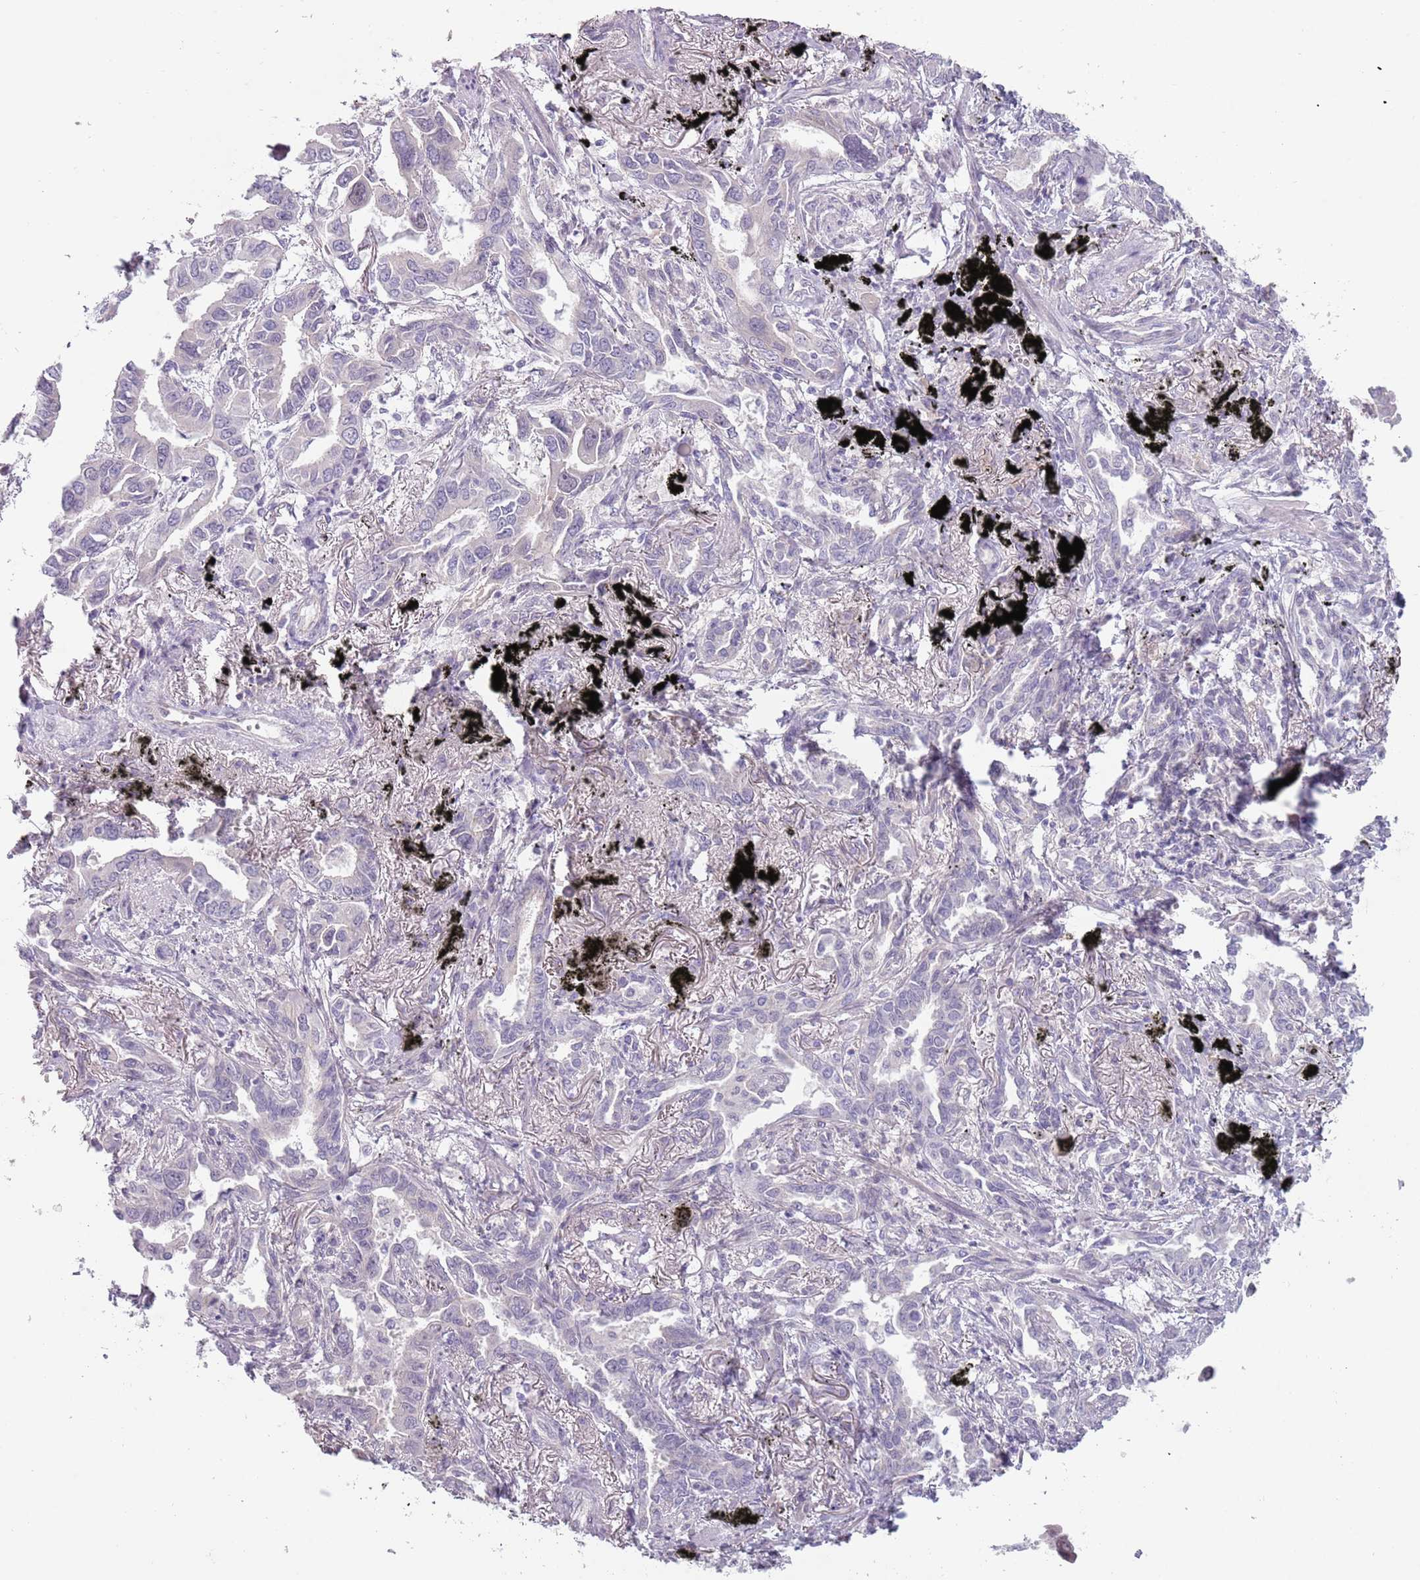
{"staining": {"intensity": "negative", "quantity": "none", "location": "none"}, "tissue": "lung cancer", "cell_type": "Tumor cells", "image_type": "cancer", "snomed": [{"axis": "morphology", "description": "Adenocarcinoma, NOS"}, {"axis": "topography", "description": "Lung"}], "caption": "High power microscopy image of an immunohistochemistry photomicrograph of adenocarcinoma (lung), revealing no significant staining in tumor cells.", "gene": "RFX2", "patient": {"sex": "male", "age": 67}}